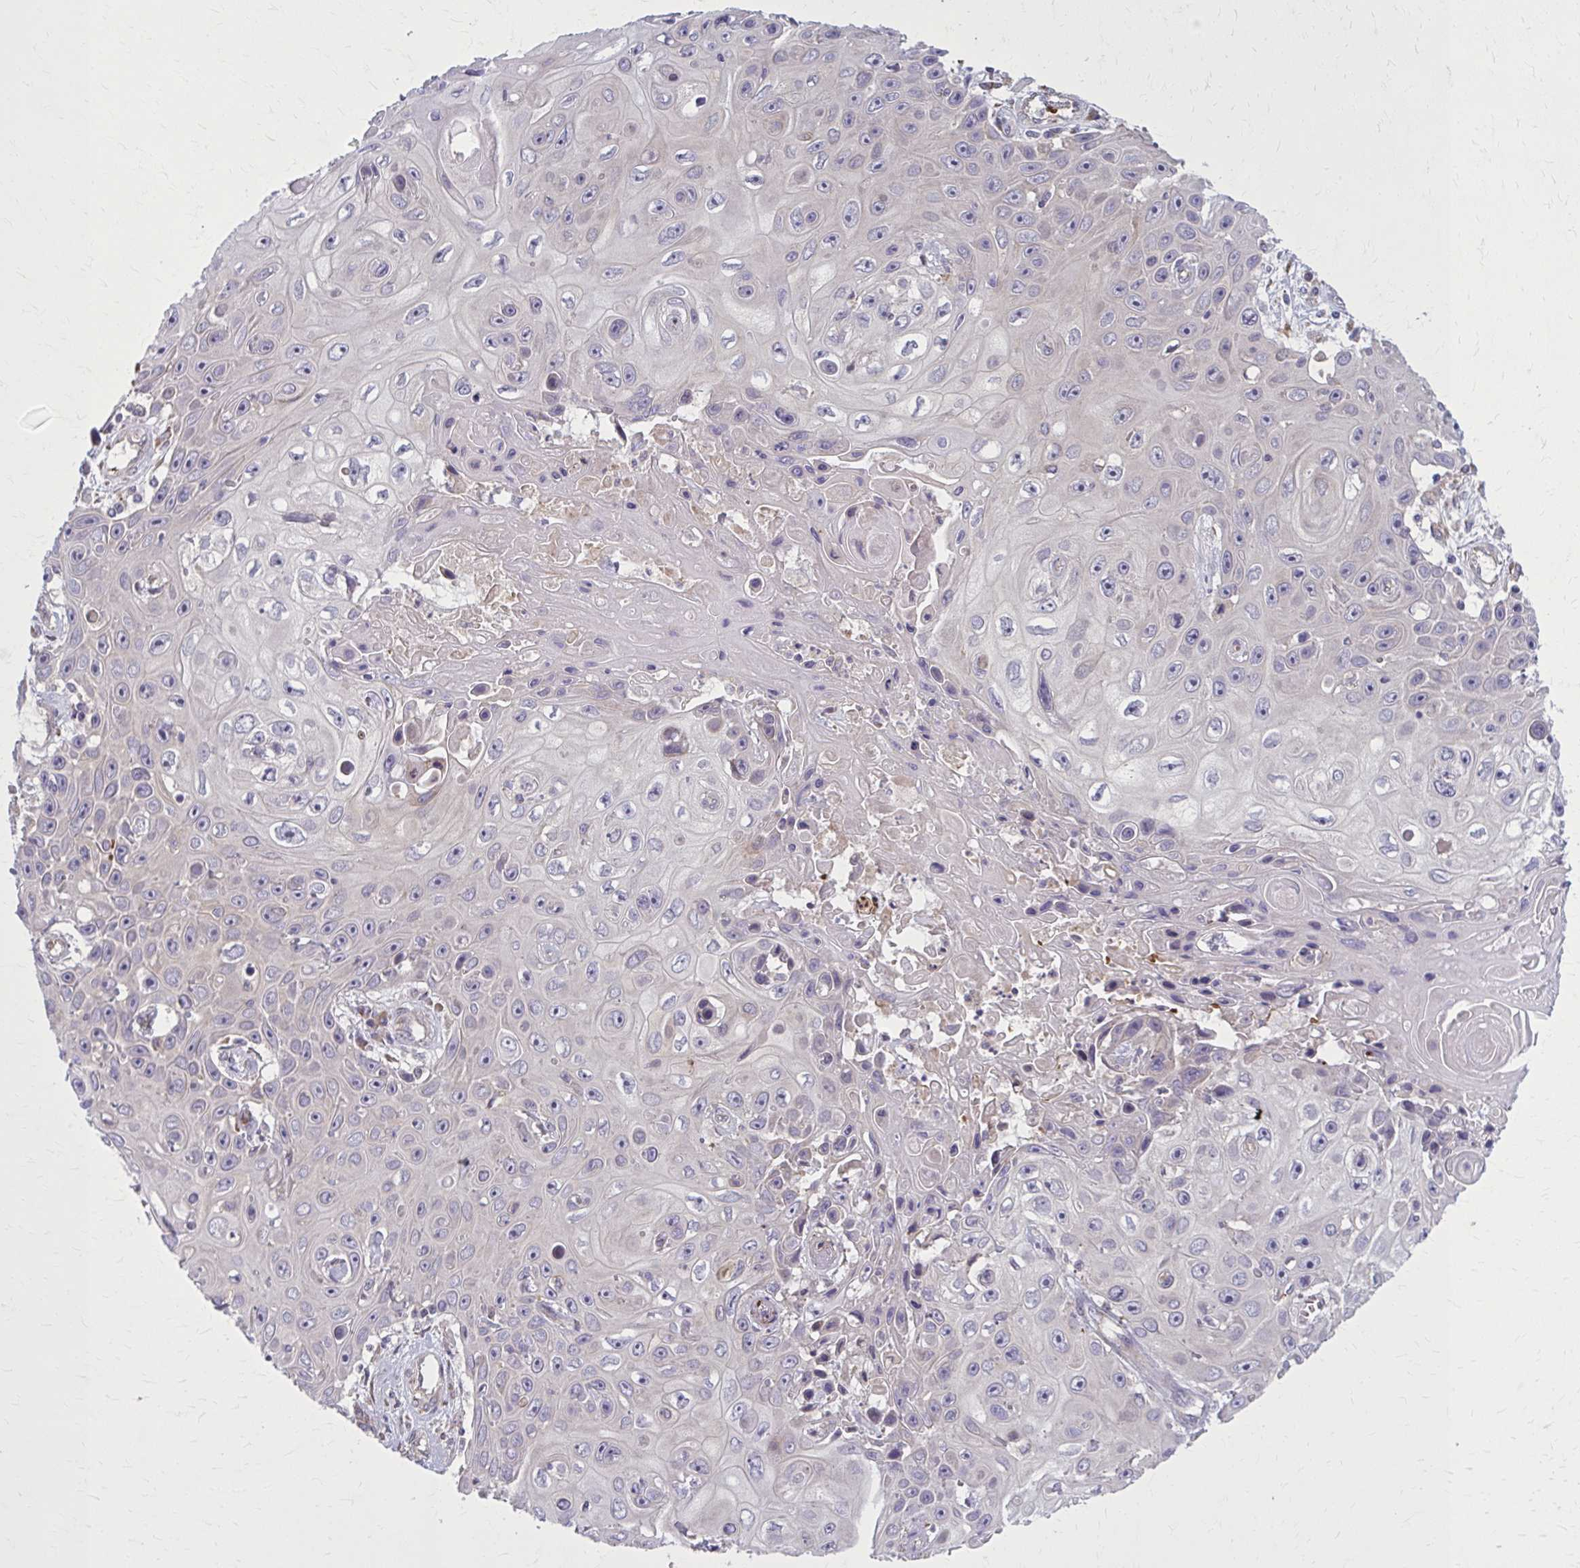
{"staining": {"intensity": "negative", "quantity": "none", "location": "none"}, "tissue": "skin cancer", "cell_type": "Tumor cells", "image_type": "cancer", "snomed": [{"axis": "morphology", "description": "Squamous cell carcinoma, NOS"}, {"axis": "topography", "description": "Skin"}], "caption": "This micrograph is of skin squamous cell carcinoma stained with immunohistochemistry (IHC) to label a protein in brown with the nuclei are counter-stained blue. There is no staining in tumor cells.", "gene": "SNF8", "patient": {"sex": "male", "age": 82}}